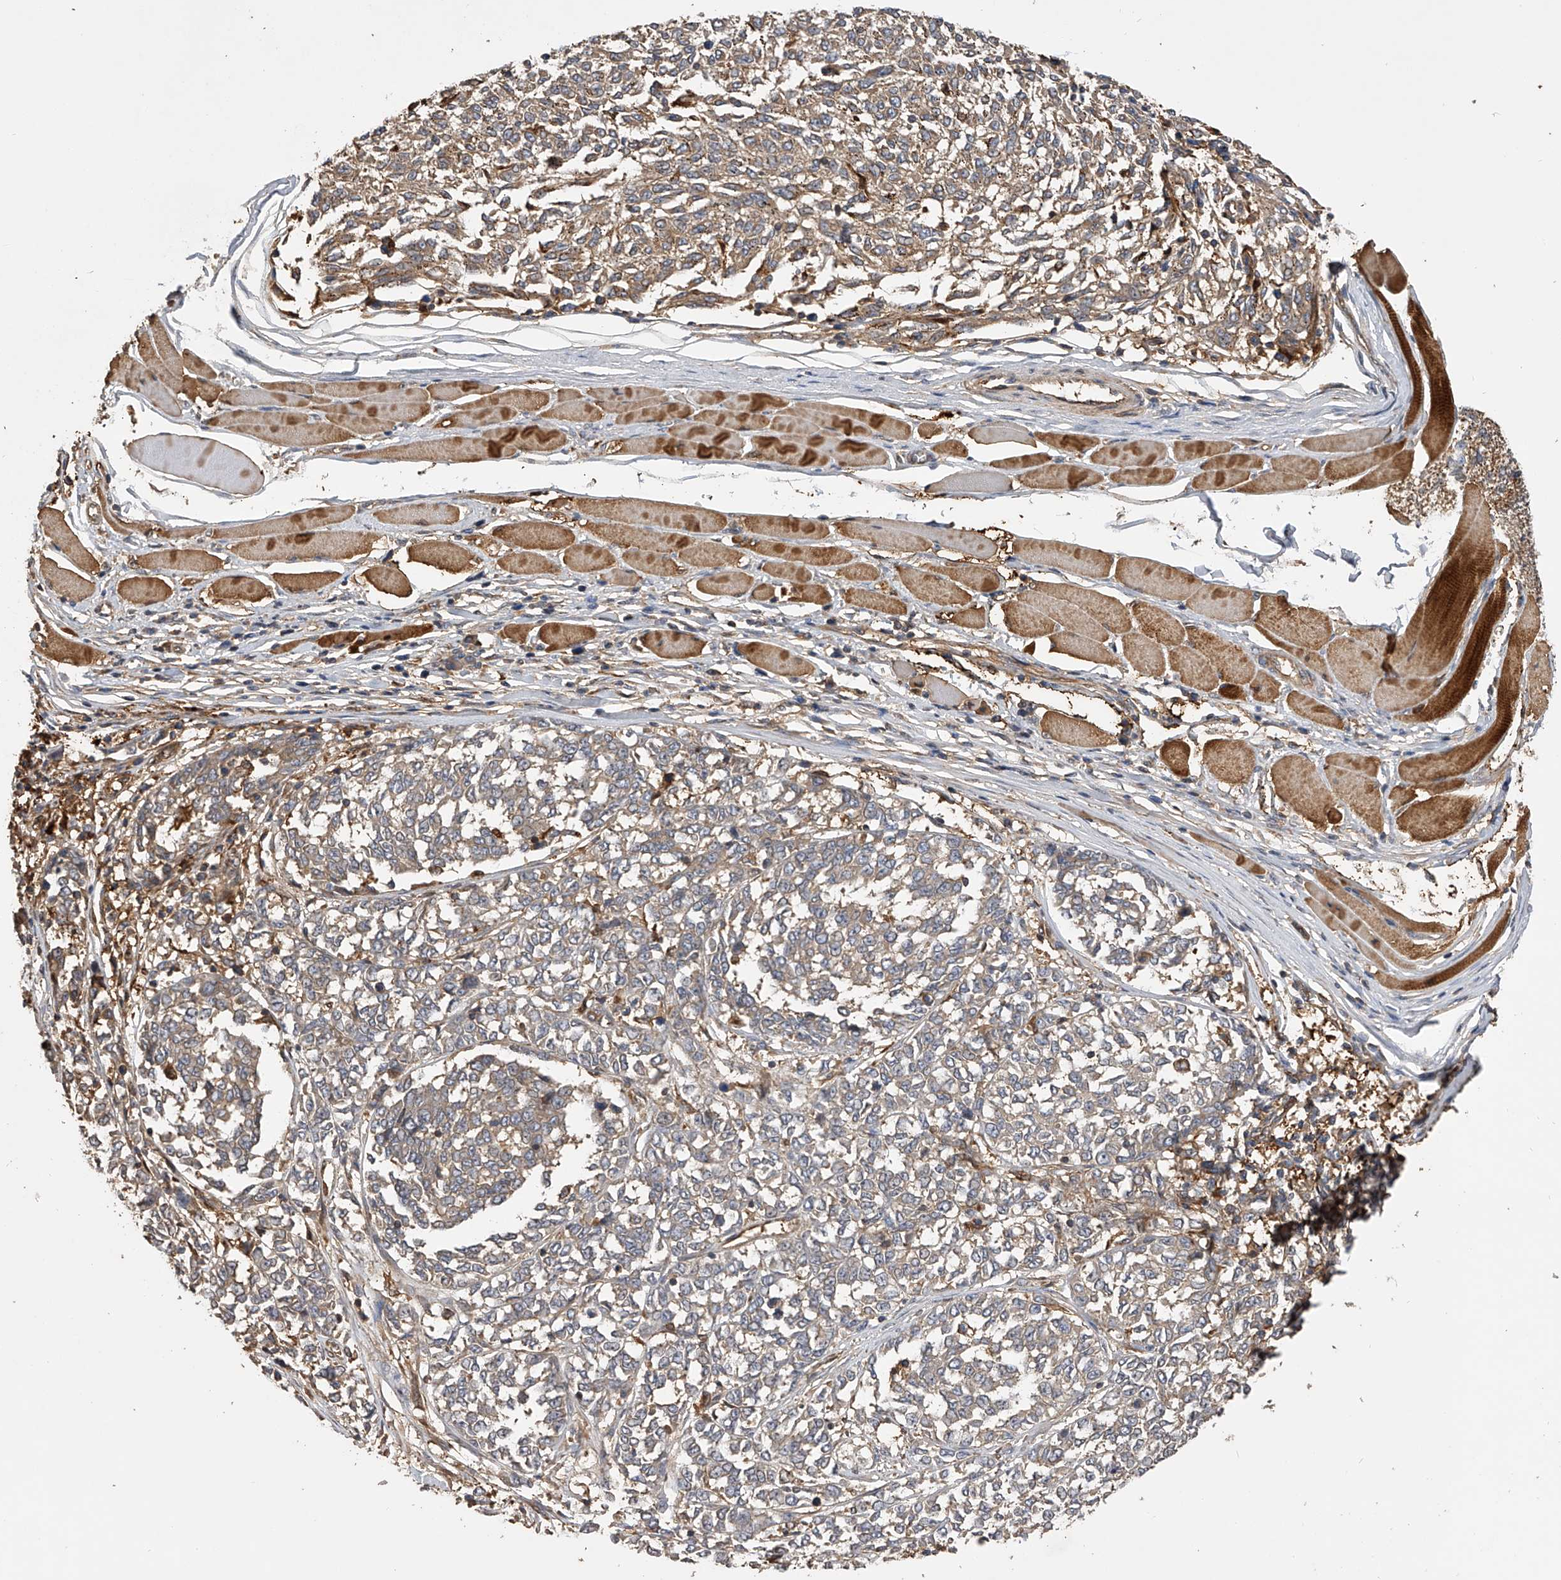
{"staining": {"intensity": "moderate", "quantity": ">75%", "location": "cytoplasmic/membranous"}, "tissue": "melanoma", "cell_type": "Tumor cells", "image_type": "cancer", "snomed": [{"axis": "morphology", "description": "Malignant melanoma, NOS"}, {"axis": "topography", "description": "Skin"}], "caption": "Immunohistochemistry histopathology image of melanoma stained for a protein (brown), which demonstrates medium levels of moderate cytoplasmic/membranous positivity in approximately >75% of tumor cells.", "gene": "PTPRA", "patient": {"sex": "female", "age": 72}}